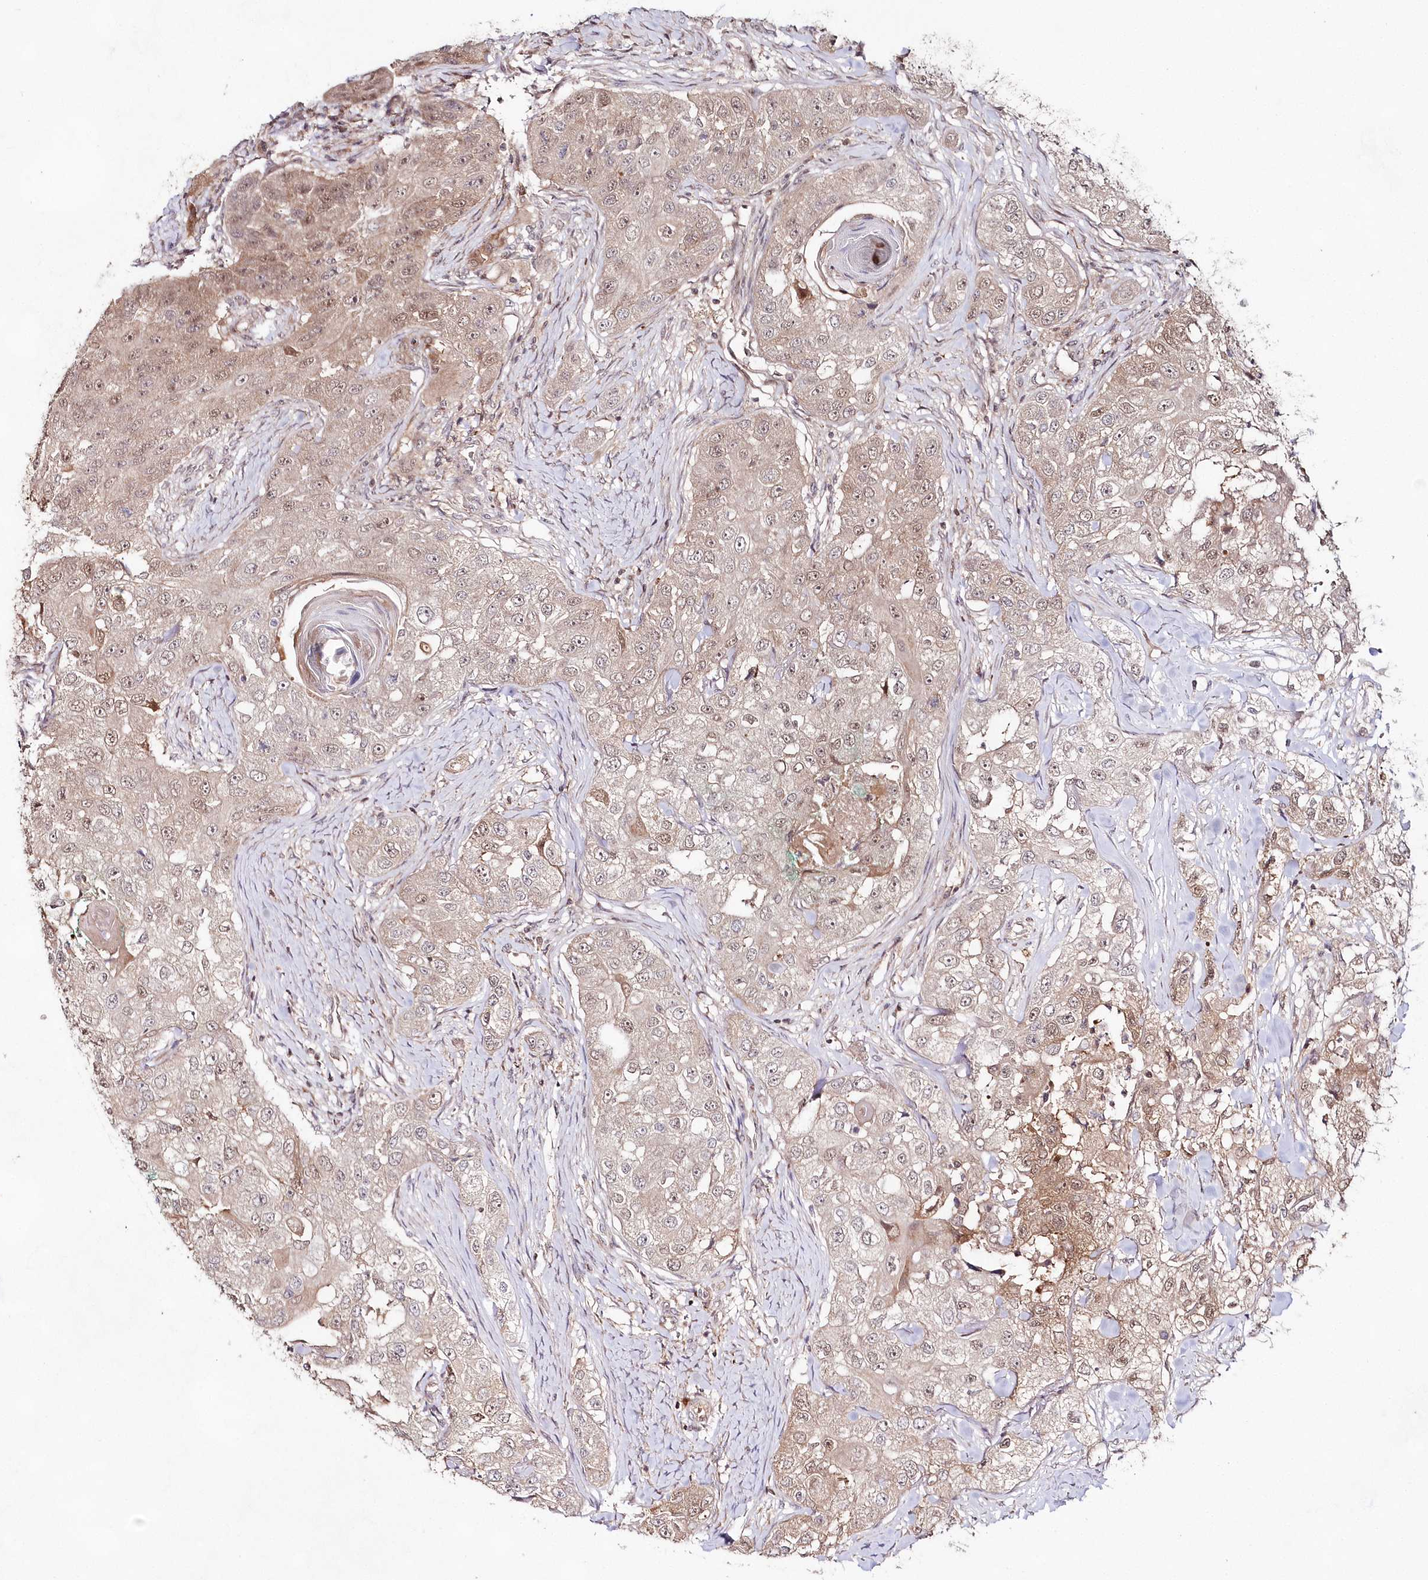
{"staining": {"intensity": "weak", "quantity": ">75%", "location": "cytoplasmic/membranous,nuclear"}, "tissue": "head and neck cancer", "cell_type": "Tumor cells", "image_type": "cancer", "snomed": [{"axis": "morphology", "description": "Normal tissue, NOS"}, {"axis": "morphology", "description": "Squamous cell carcinoma, NOS"}, {"axis": "topography", "description": "Skeletal muscle"}, {"axis": "topography", "description": "Head-Neck"}], "caption": "Head and neck cancer (squamous cell carcinoma) stained for a protein (brown) shows weak cytoplasmic/membranous and nuclear positive positivity in about >75% of tumor cells.", "gene": "IMPA1", "patient": {"sex": "male", "age": 51}}